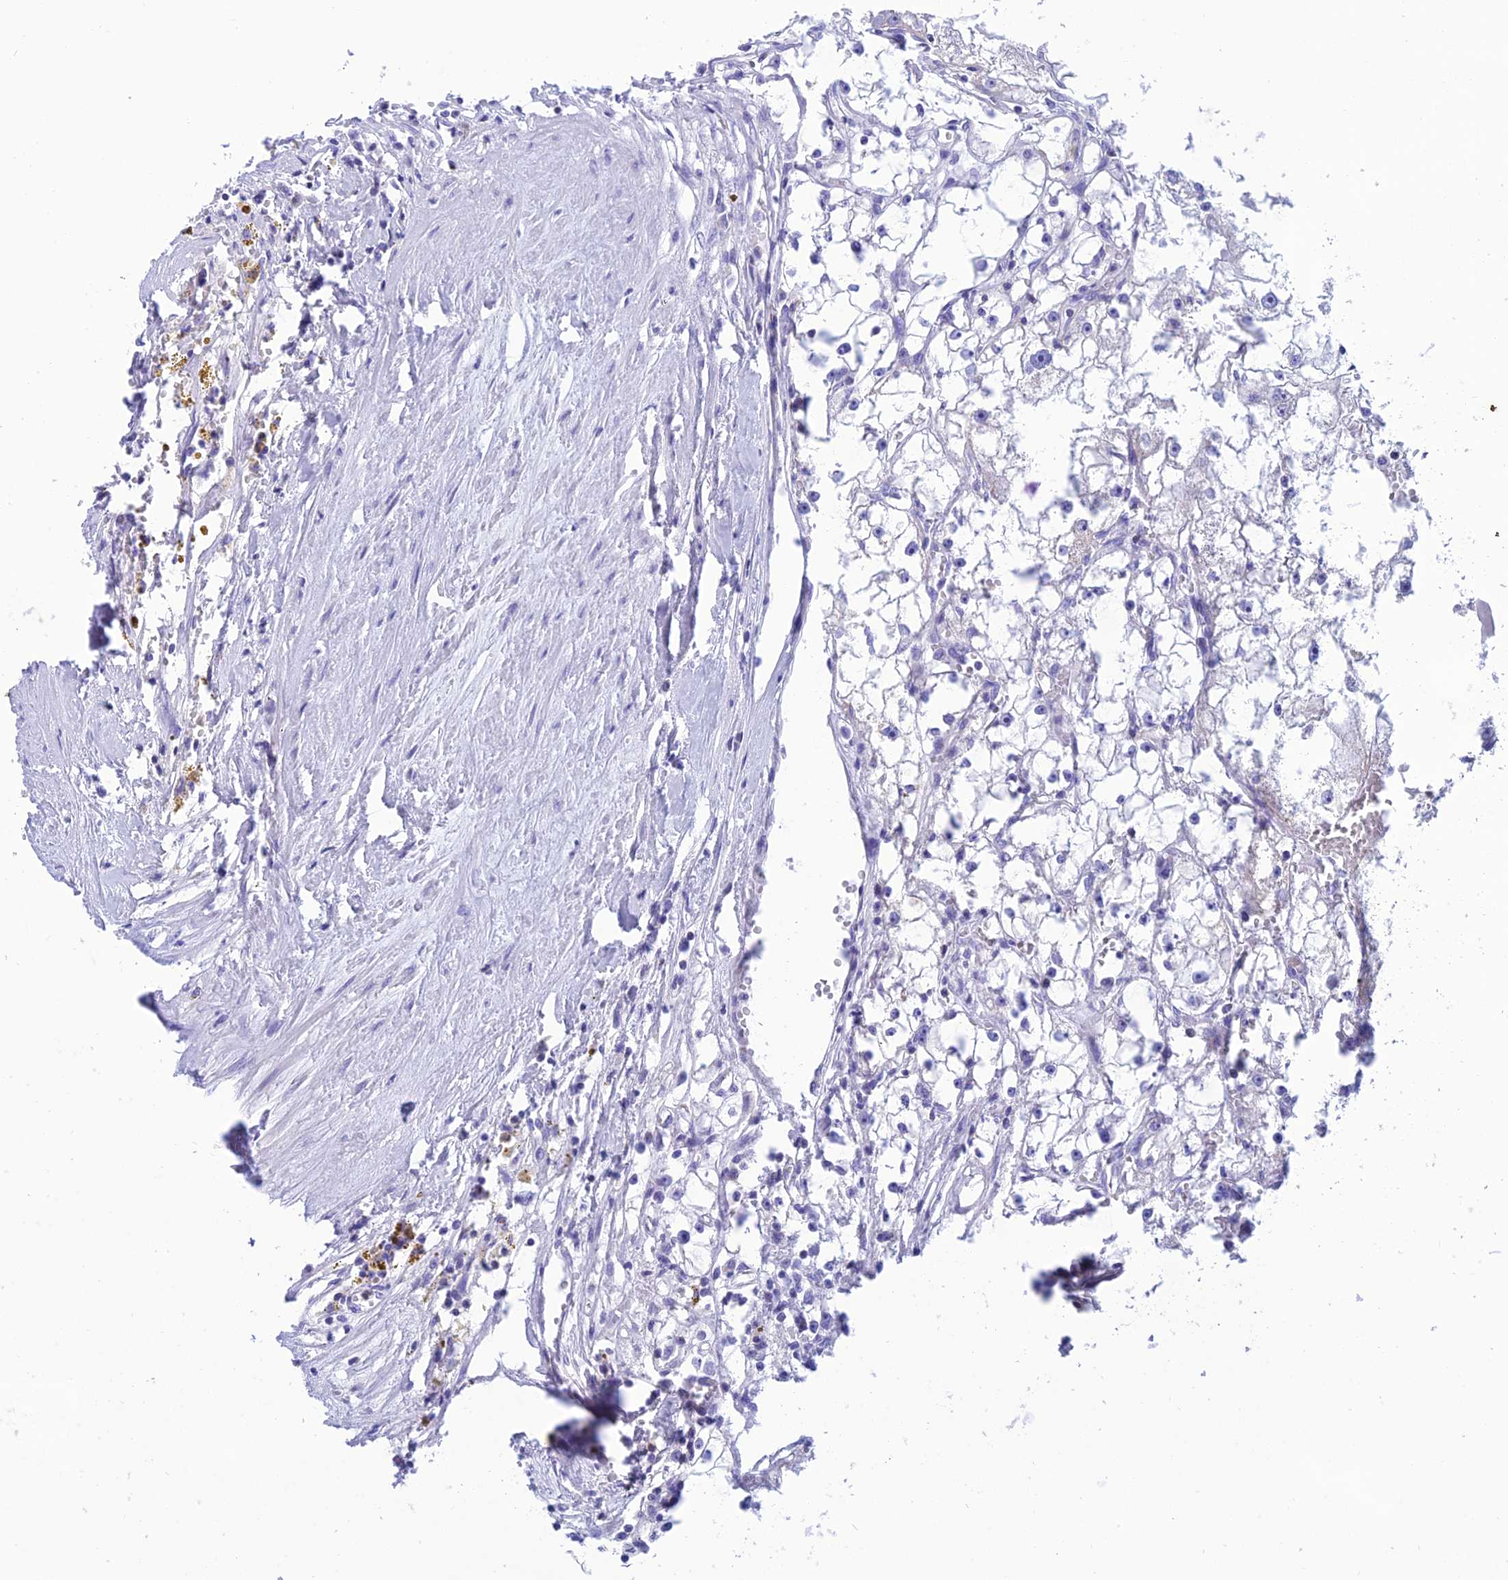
{"staining": {"intensity": "negative", "quantity": "none", "location": "none"}, "tissue": "renal cancer", "cell_type": "Tumor cells", "image_type": "cancer", "snomed": [{"axis": "morphology", "description": "Adenocarcinoma, NOS"}, {"axis": "topography", "description": "Kidney"}], "caption": "DAB (3,3'-diaminobenzidine) immunohistochemical staining of adenocarcinoma (renal) reveals no significant staining in tumor cells.", "gene": "NXPE4", "patient": {"sex": "male", "age": 56}}